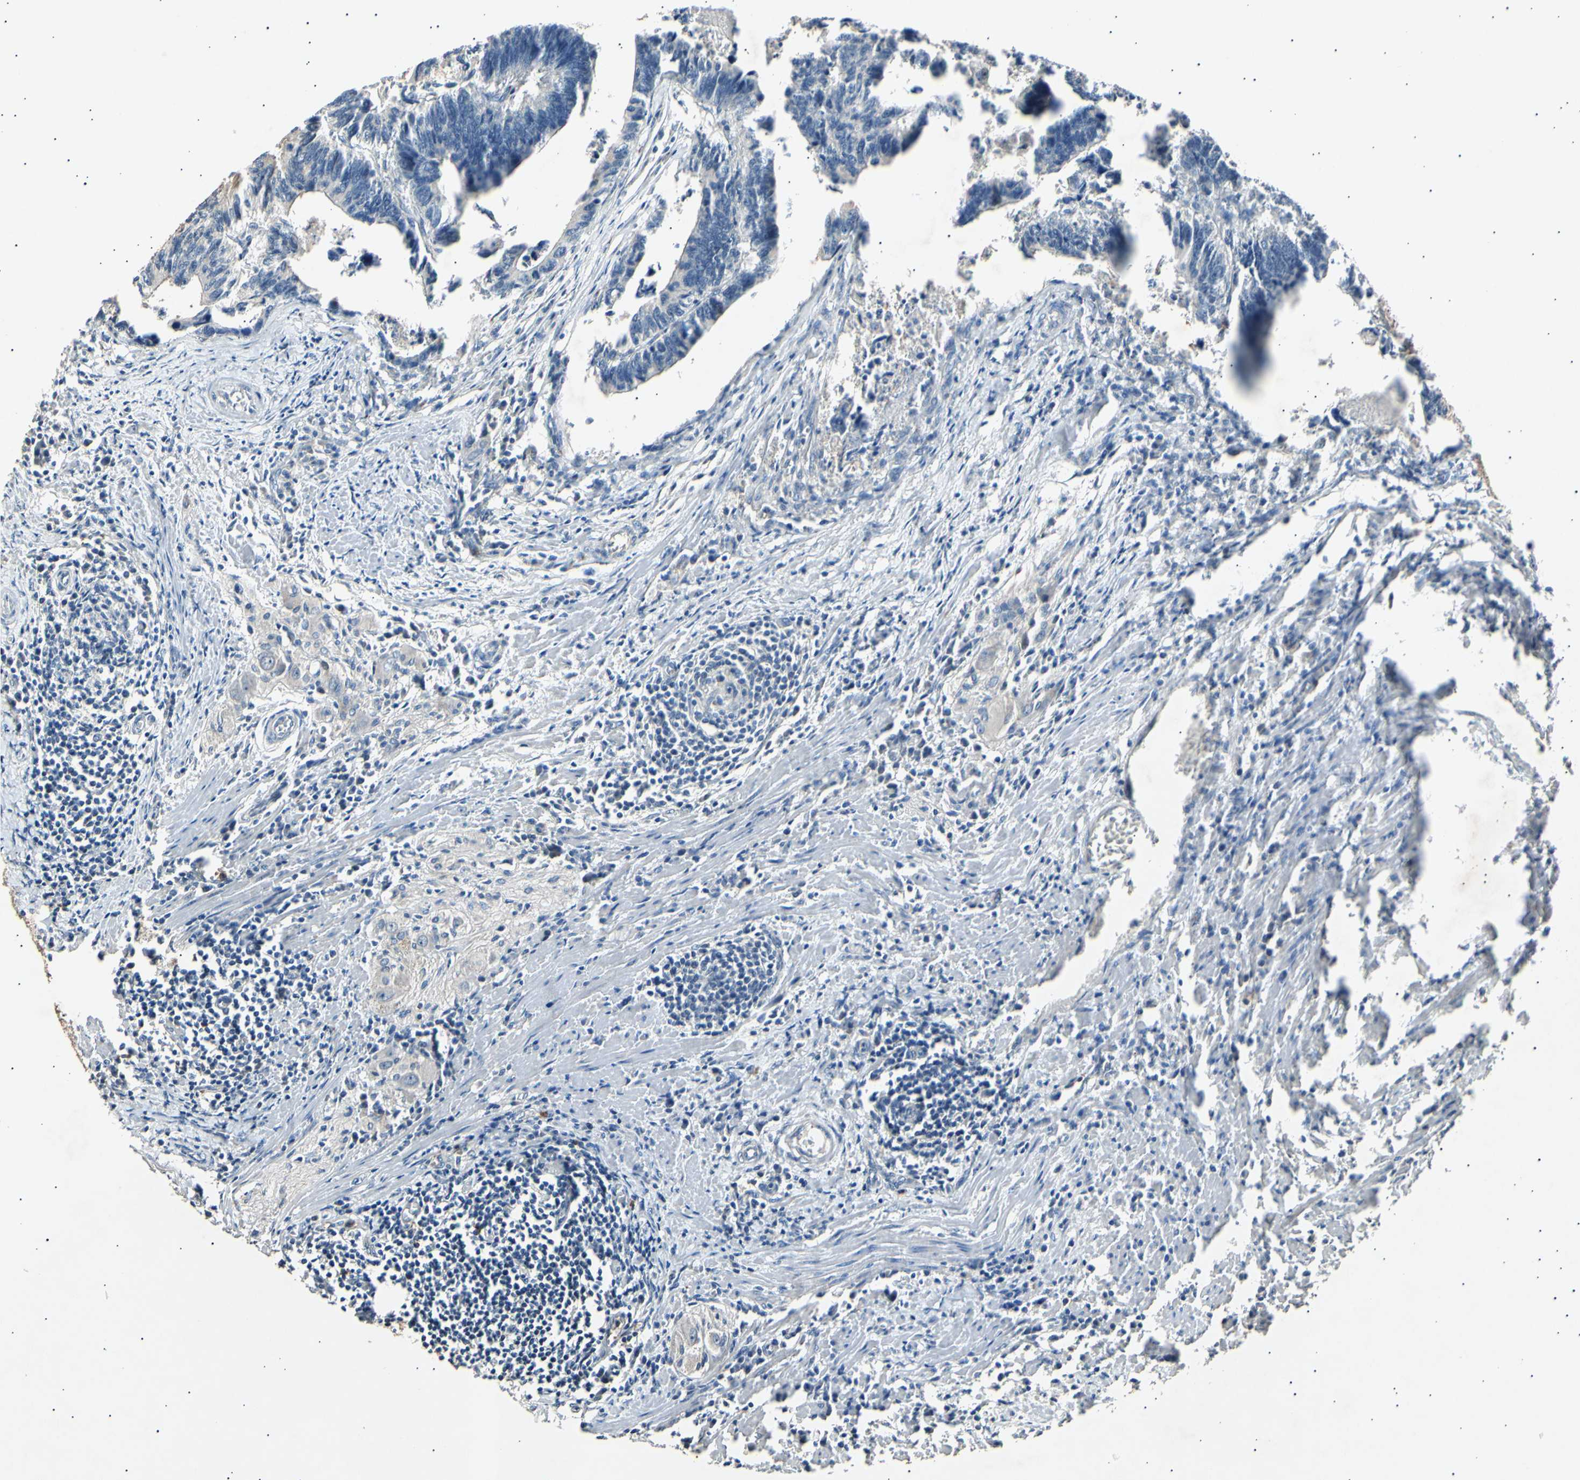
{"staining": {"intensity": "negative", "quantity": "none", "location": "none"}, "tissue": "colorectal cancer", "cell_type": "Tumor cells", "image_type": "cancer", "snomed": [{"axis": "morphology", "description": "Adenocarcinoma, NOS"}, {"axis": "topography", "description": "Colon"}], "caption": "An immunohistochemistry photomicrograph of adenocarcinoma (colorectal) is shown. There is no staining in tumor cells of adenocarcinoma (colorectal). The staining was performed using DAB (3,3'-diaminobenzidine) to visualize the protein expression in brown, while the nuclei were stained in blue with hematoxylin (Magnification: 20x).", "gene": "ADCY3", "patient": {"sex": "male", "age": 72}}